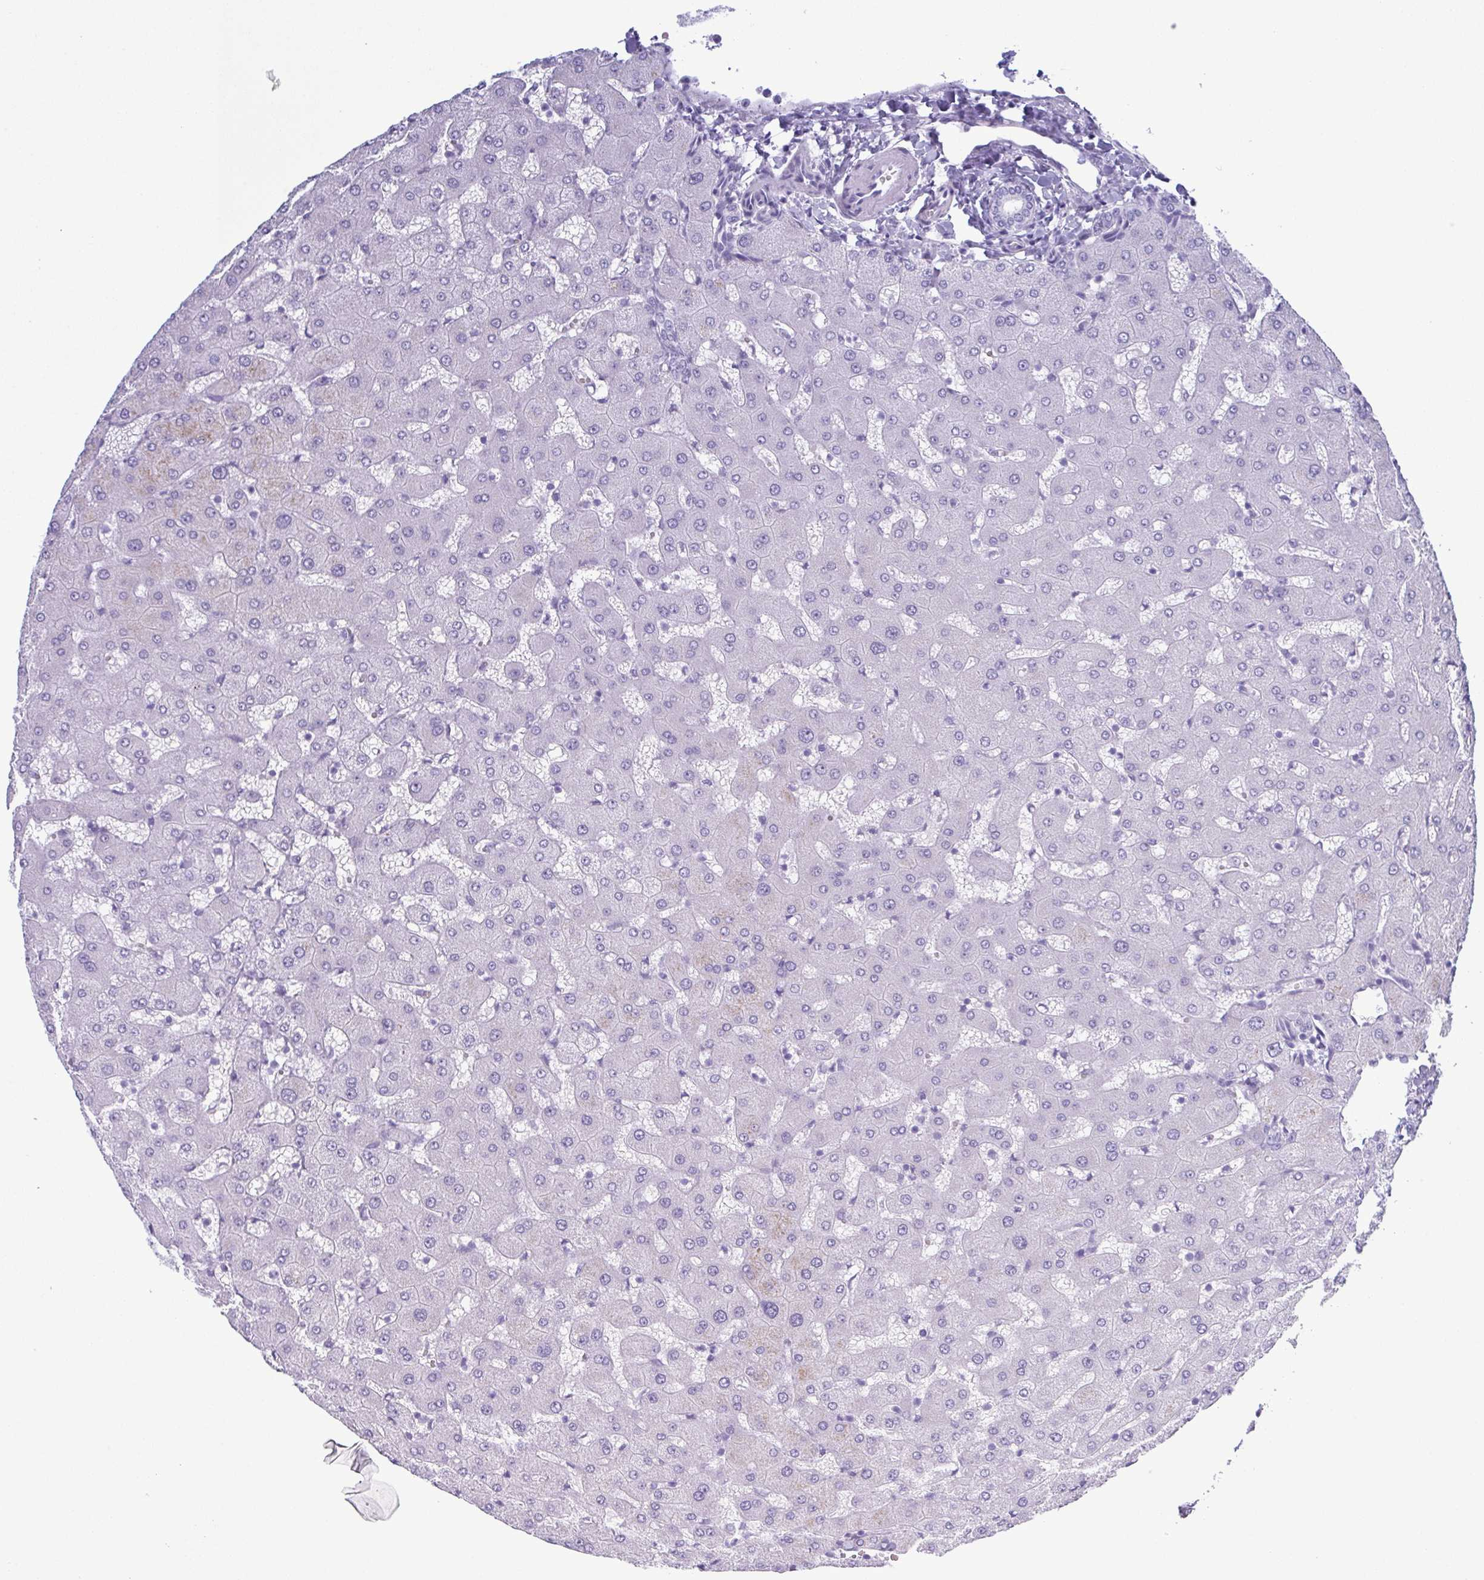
{"staining": {"intensity": "negative", "quantity": "none", "location": "none"}, "tissue": "liver", "cell_type": "Cholangiocytes", "image_type": "normal", "snomed": [{"axis": "morphology", "description": "Normal tissue, NOS"}, {"axis": "topography", "description": "Liver"}], "caption": "Immunohistochemistry micrograph of unremarkable liver: human liver stained with DAB reveals no significant protein expression in cholangiocytes.", "gene": "SUGP2", "patient": {"sex": "female", "age": 63}}